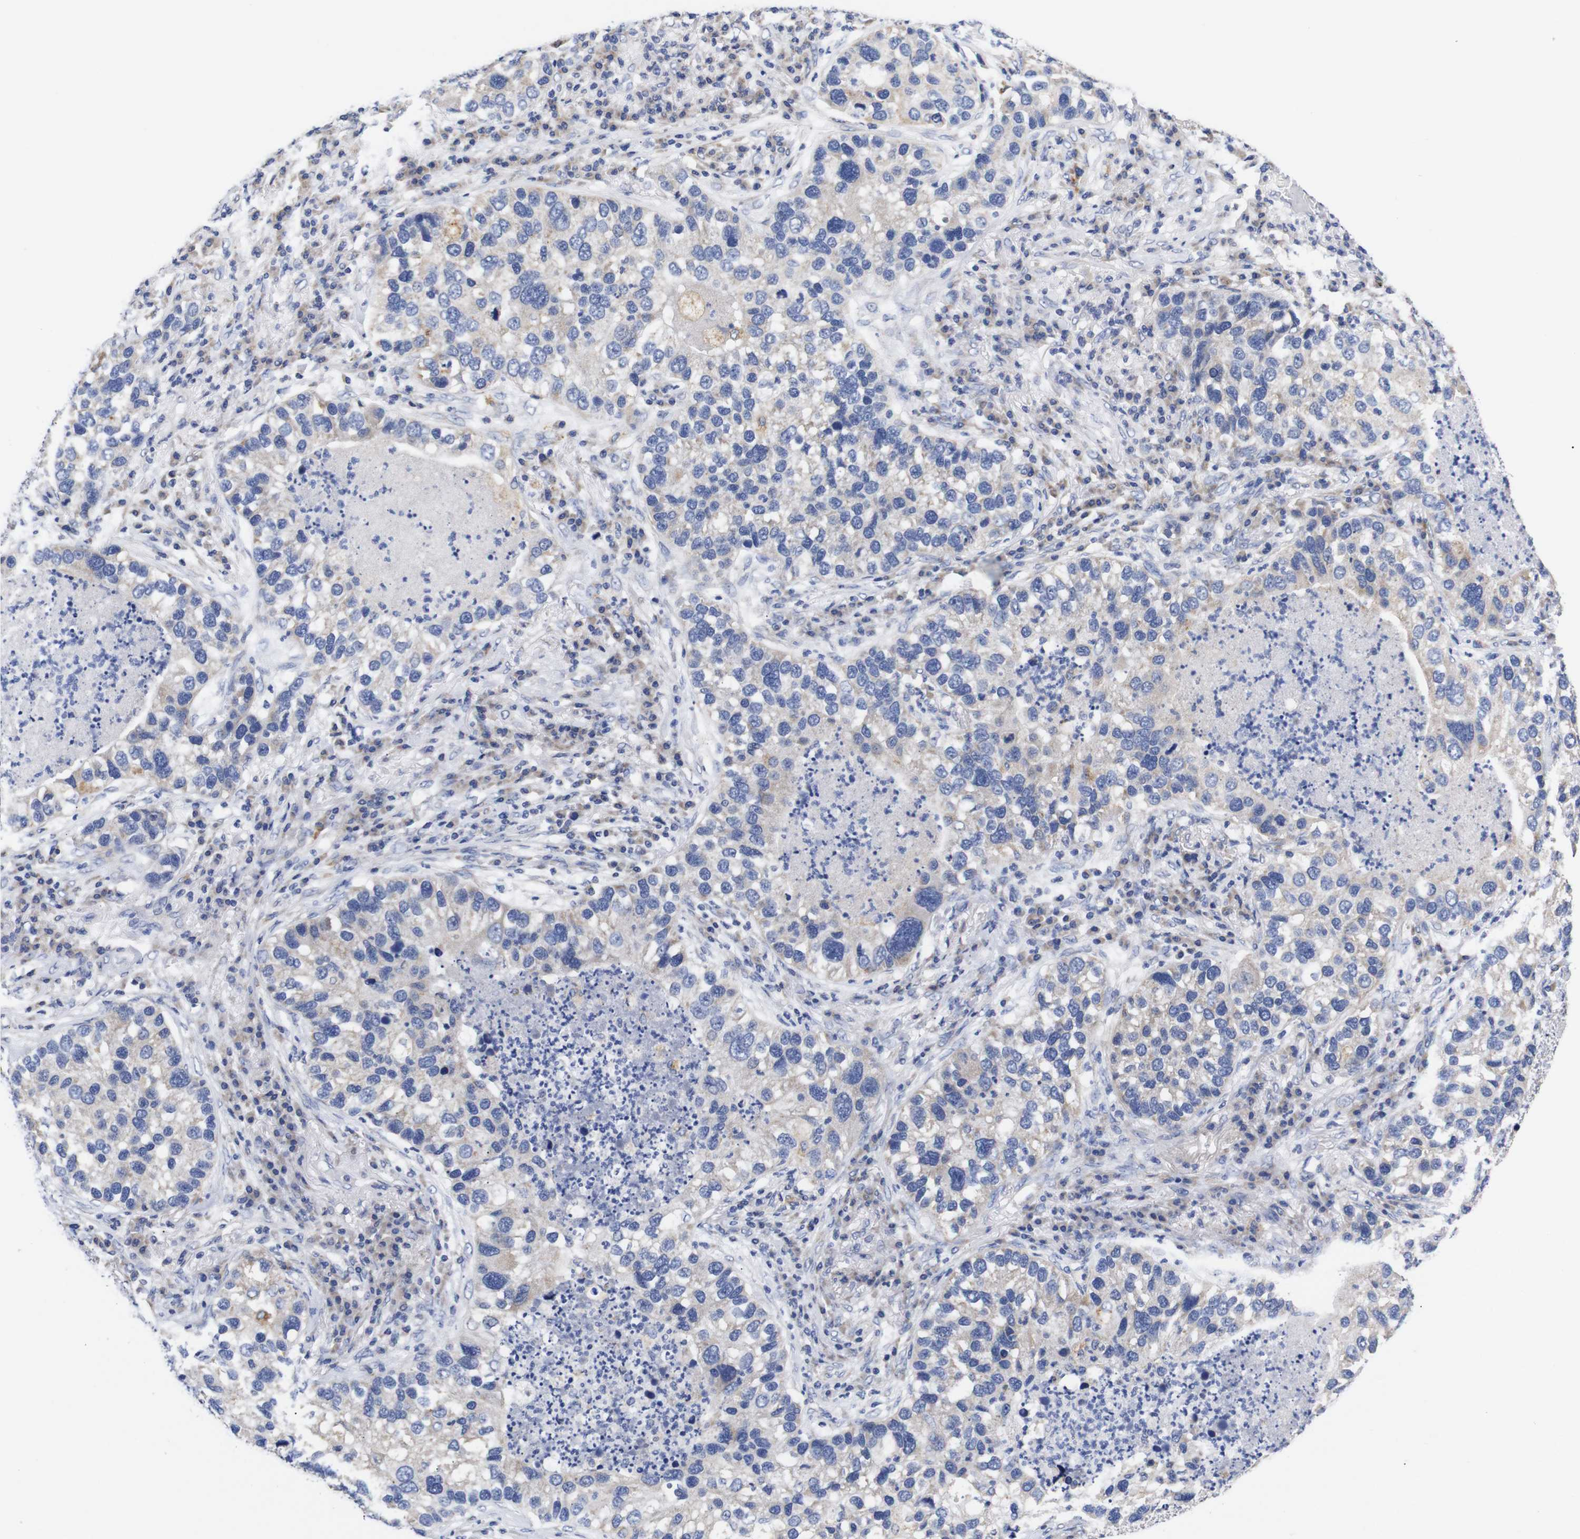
{"staining": {"intensity": "negative", "quantity": "none", "location": "none"}, "tissue": "lung cancer", "cell_type": "Tumor cells", "image_type": "cancer", "snomed": [{"axis": "morphology", "description": "Normal tissue, NOS"}, {"axis": "morphology", "description": "Adenocarcinoma, NOS"}, {"axis": "topography", "description": "Bronchus"}, {"axis": "topography", "description": "Lung"}], "caption": "DAB immunohistochemical staining of human lung cancer exhibits no significant staining in tumor cells. Brightfield microscopy of IHC stained with DAB (3,3'-diaminobenzidine) (brown) and hematoxylin (blue), captured at high magnification.", "gene": "OPN3", "patient": {"sex": "male", "age": 54}}